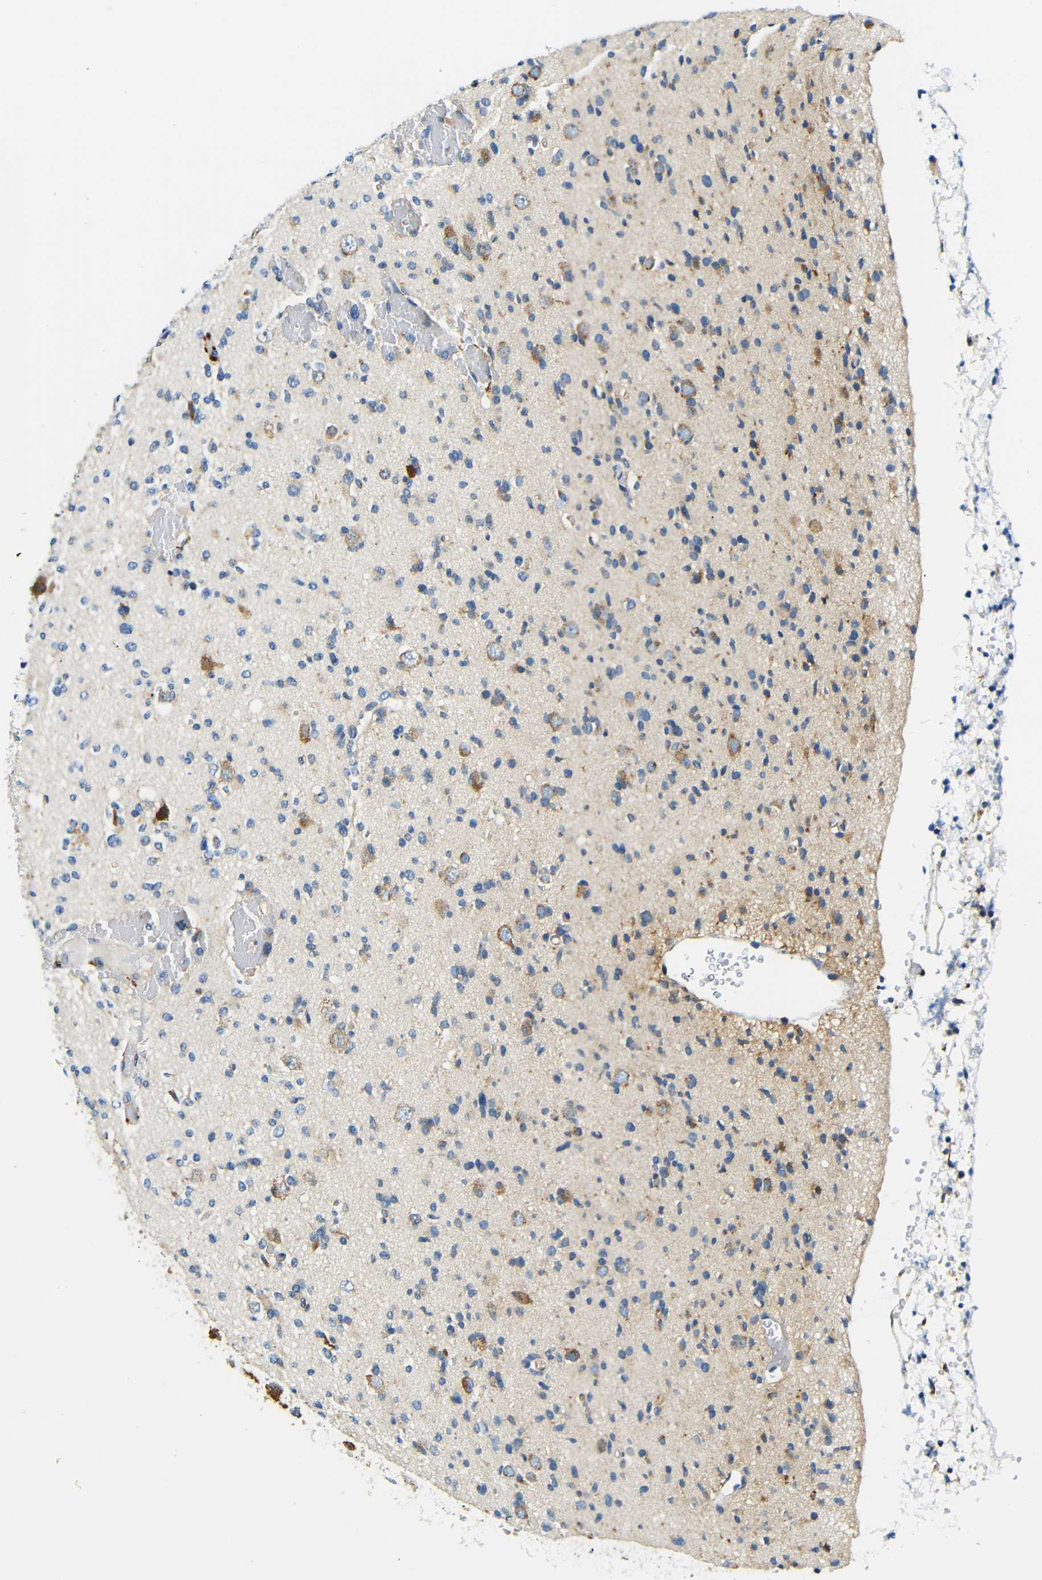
{"staining": {"intensity": "weak", "quantity": "<25%", "location": "cytoplasmic/membranous"}, "tissue": "glioma", "cell_type": "Tumor cells", "image_type": "cancer", "snomed": [{"axis": "morphology", "description": "Glioma, malignant, Low grade"}, {"axis": "topography", "description": "Brain"}], "caption": "This micrograph is of glioma stained with immunohistochemistry (IHC) to label a protein in brown with the nuclei are counter-stained blue. There is no positivity in tumor cells.", "gene": "USO1", "patient": {"sex": "female", "age": 22}}